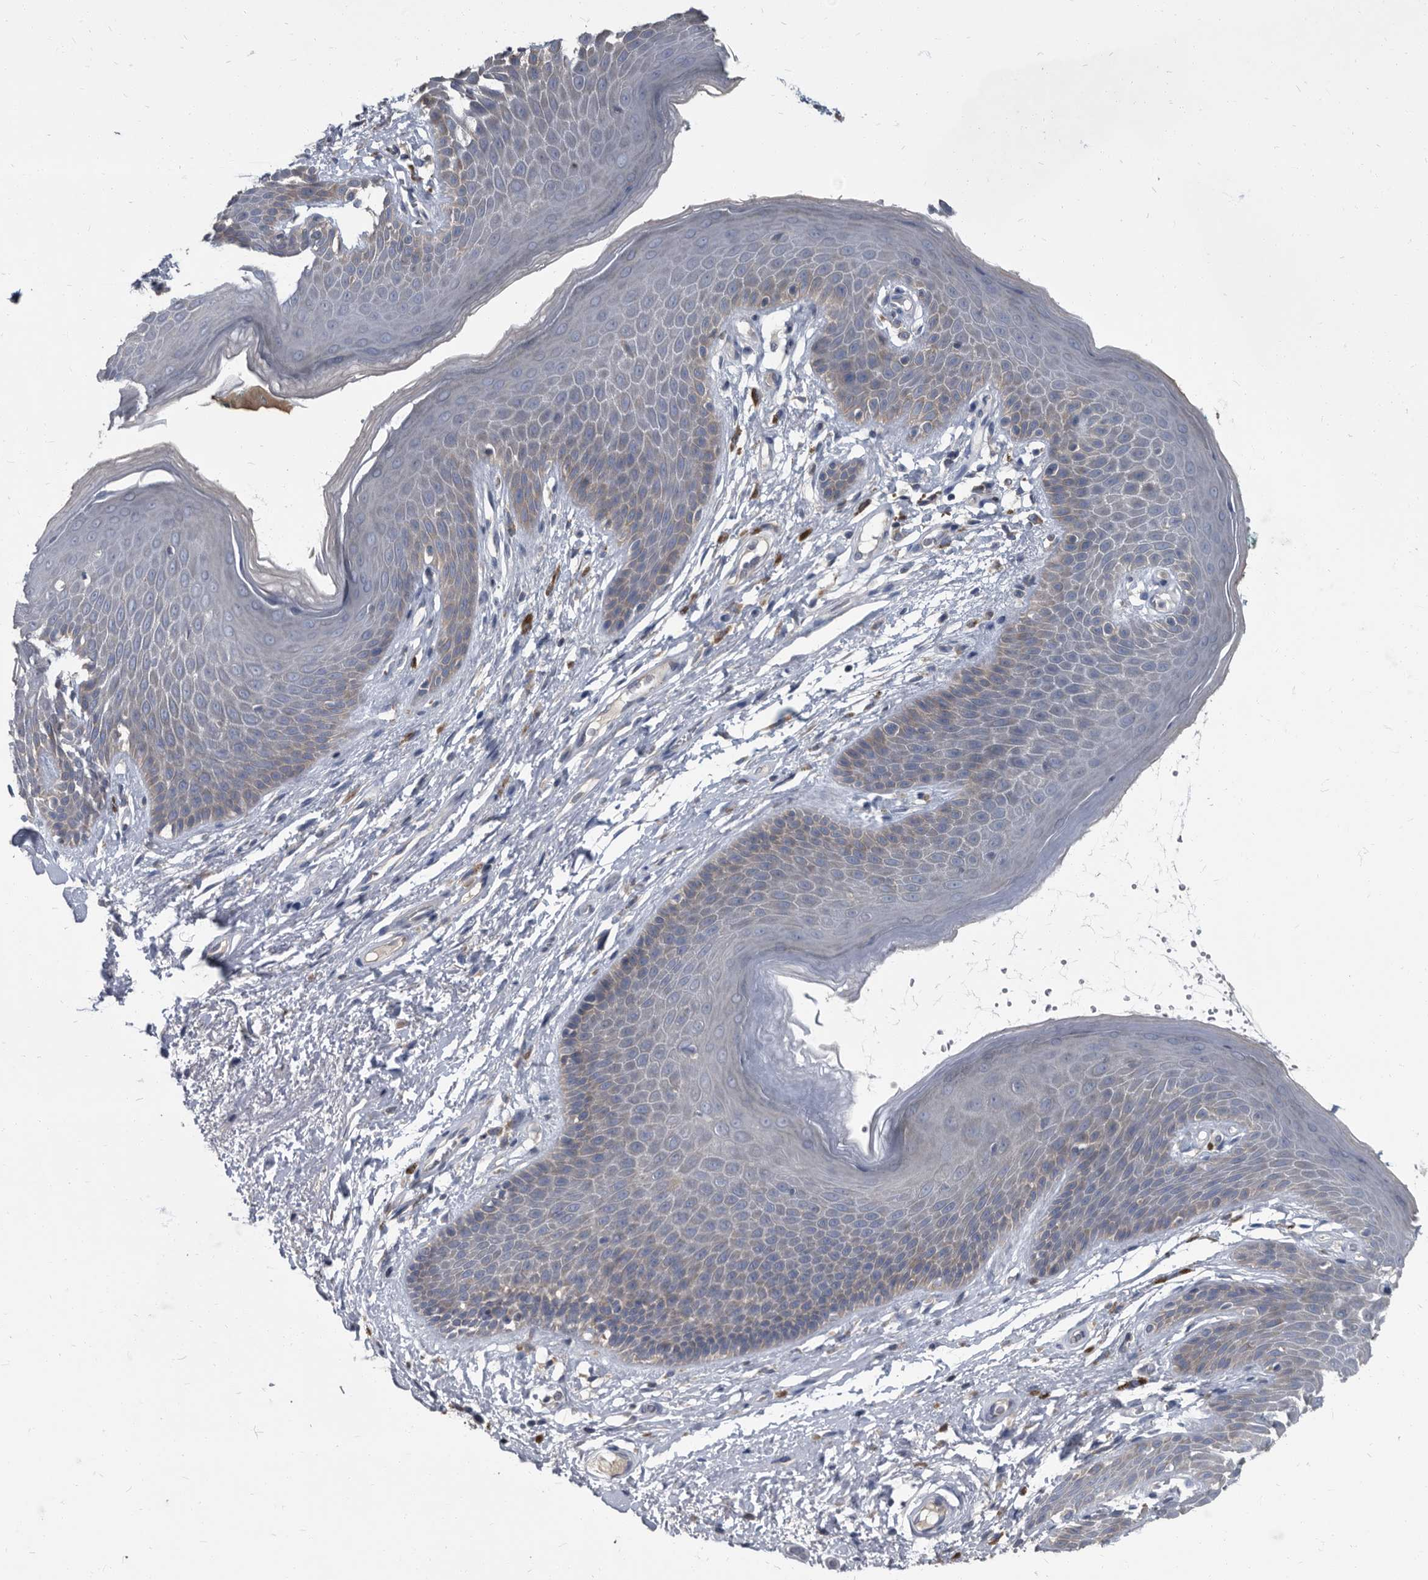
{"staining": {"intensity": "weak", "quantity": "<25%", "location": "cytoplasmic/membranous"}, "tissue": "skin", "cell_type": "Epidermal cells", "image_type": "normal", "snomed": [{"axis": "morphology", "description": "Normal tissue, NOS"}, {"axis": "topography", "description": "Anal"}], "caption": "Micrograph shows no protein positivity in epidermal cells of benign skin.", "gene": "CDV3", "patient": {"sex": "male", "age": 74}}